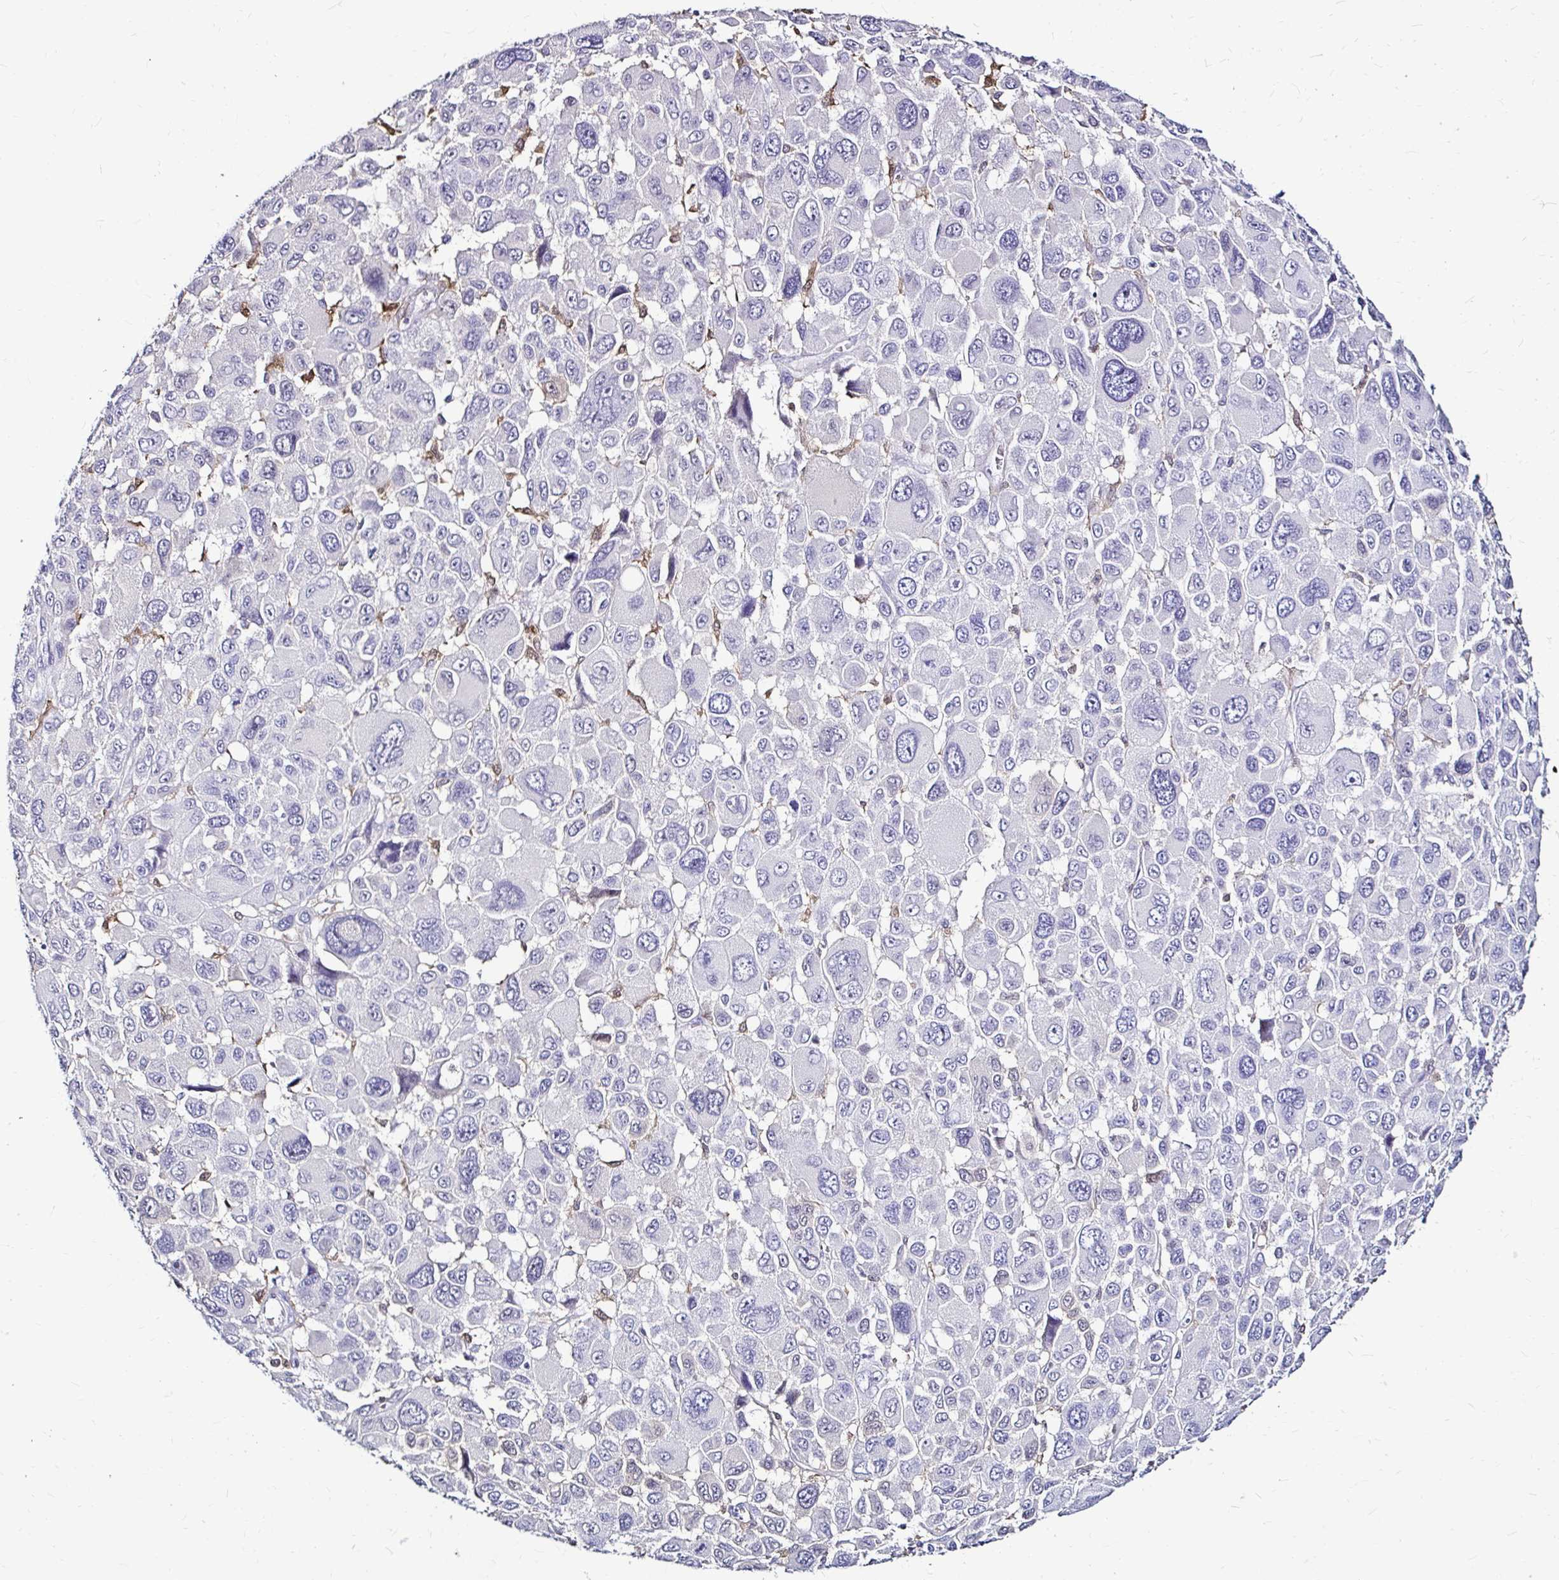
{"staining": {"intensity": "negative", "quantity": "none", "location": "none"}, "tissue": "melanoma", "cell_type": "Tumor cells", "image_type": "cancer", "snomed": [{"axis": "morphology", "description": "Malignant melanoma, NOS"}, {"axis": "topography", "description": "Skin"}], "caption": "Tumor cells are negative for protein expression in human melanoma. The staining was performed using DAB (3,3'-diaminobenzidine) to visualize the protein expression in brown, while the nuclei were stained in blue with hematoxylin (Magnification: 20x).", "gene": "IDH1", "patient": {"sex": "female", "age": 66}}